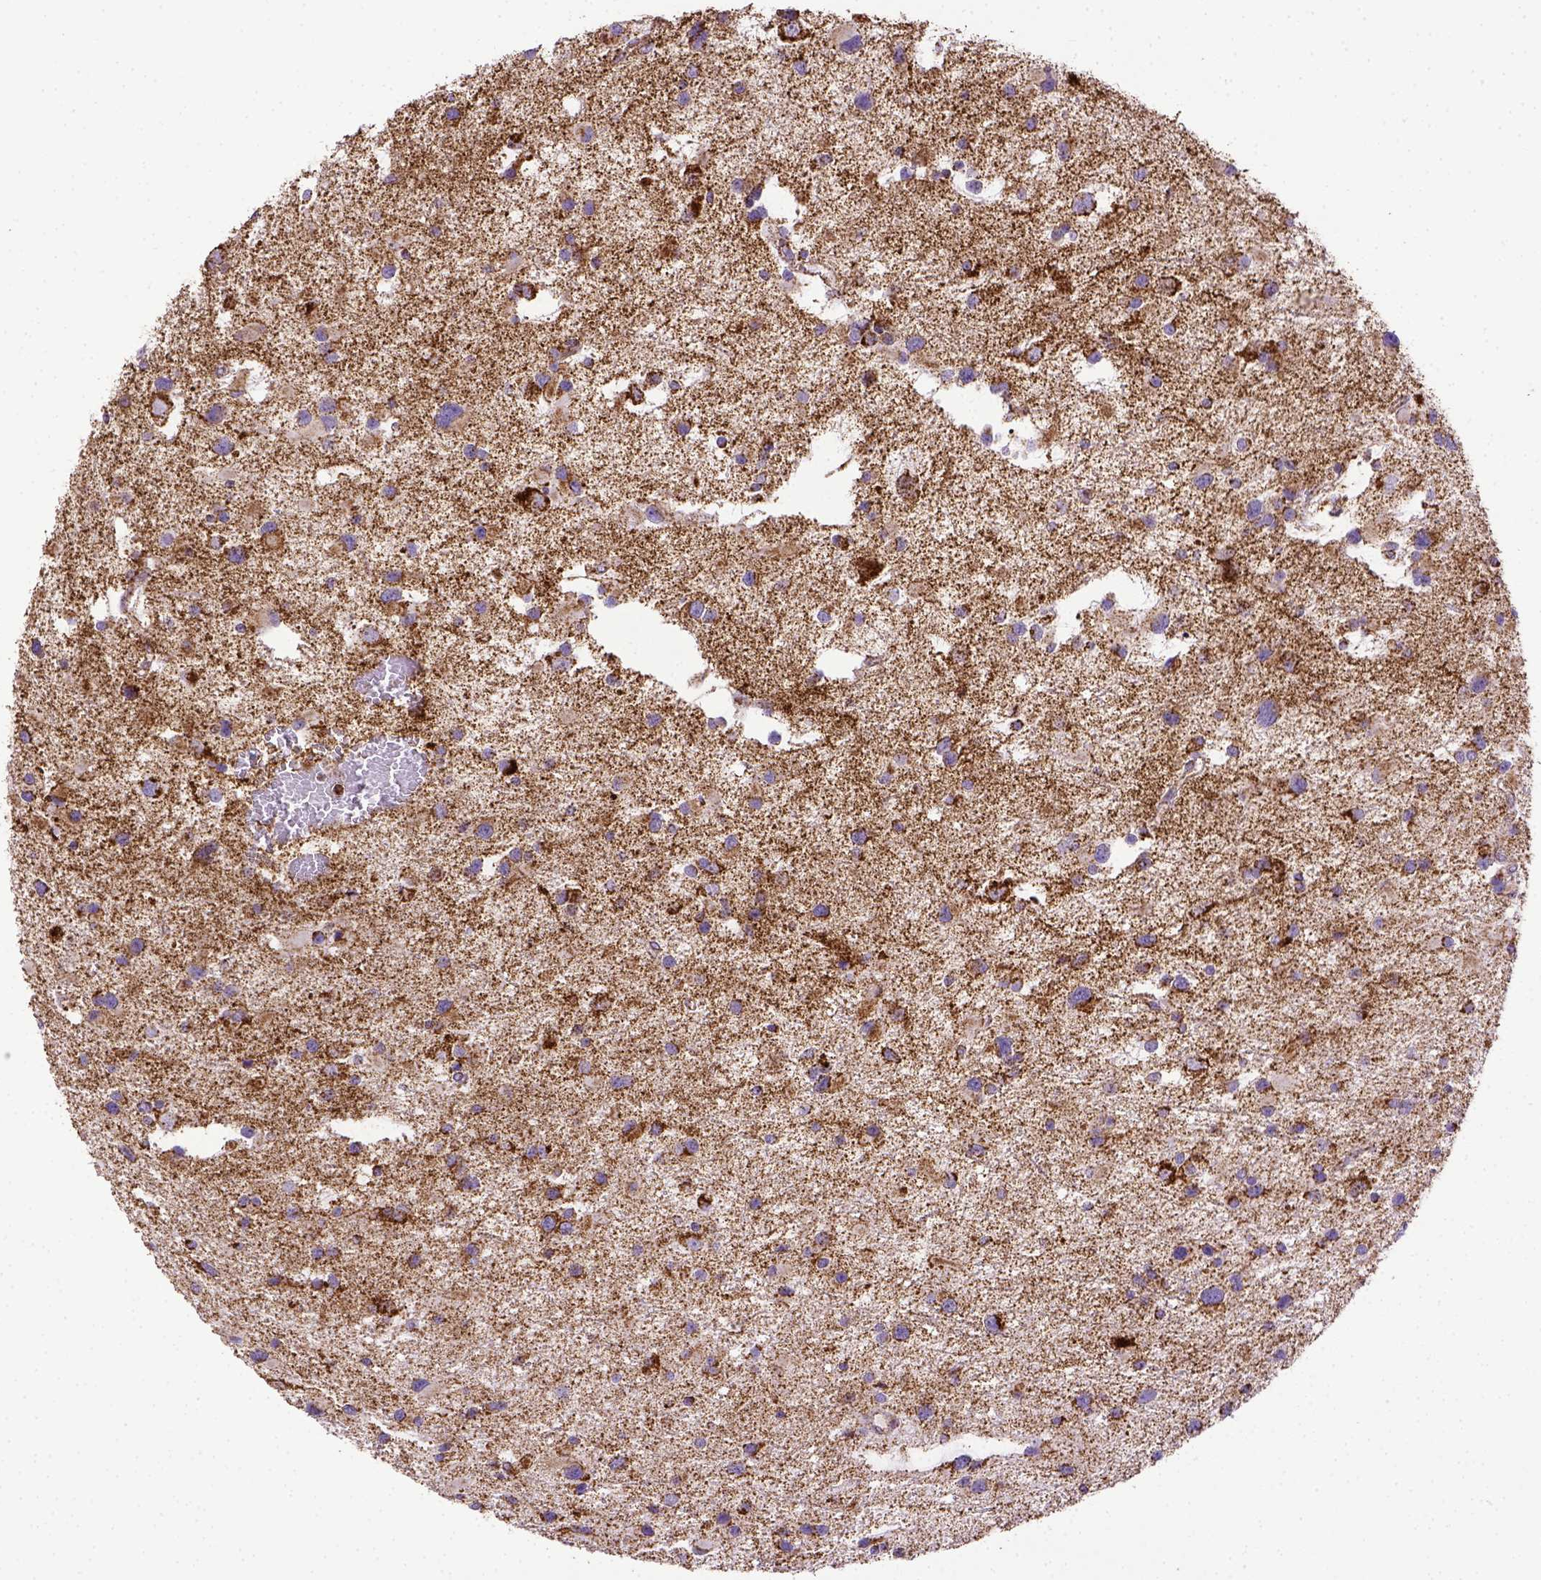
{"staining": {"intensity": "moderate", "quantity": ">75%", "location": "cytoplasmic/membranous"}, "tissue": "glioma", "cell_type": "Tumor cells", "image_type": "cancer", "snomed": [{"axis": "morphology", "description": "Glioma, malignant, Low grade"}, {"axis": "topography", "description": "Brain"}], "caption": "A micrograph of glioma stained for a protein displays moderate cytoplasmic/membranous brown staining in tumor cells.", "gene": "MT-CO1", "patient": {"sex": "female", "age": 32}}